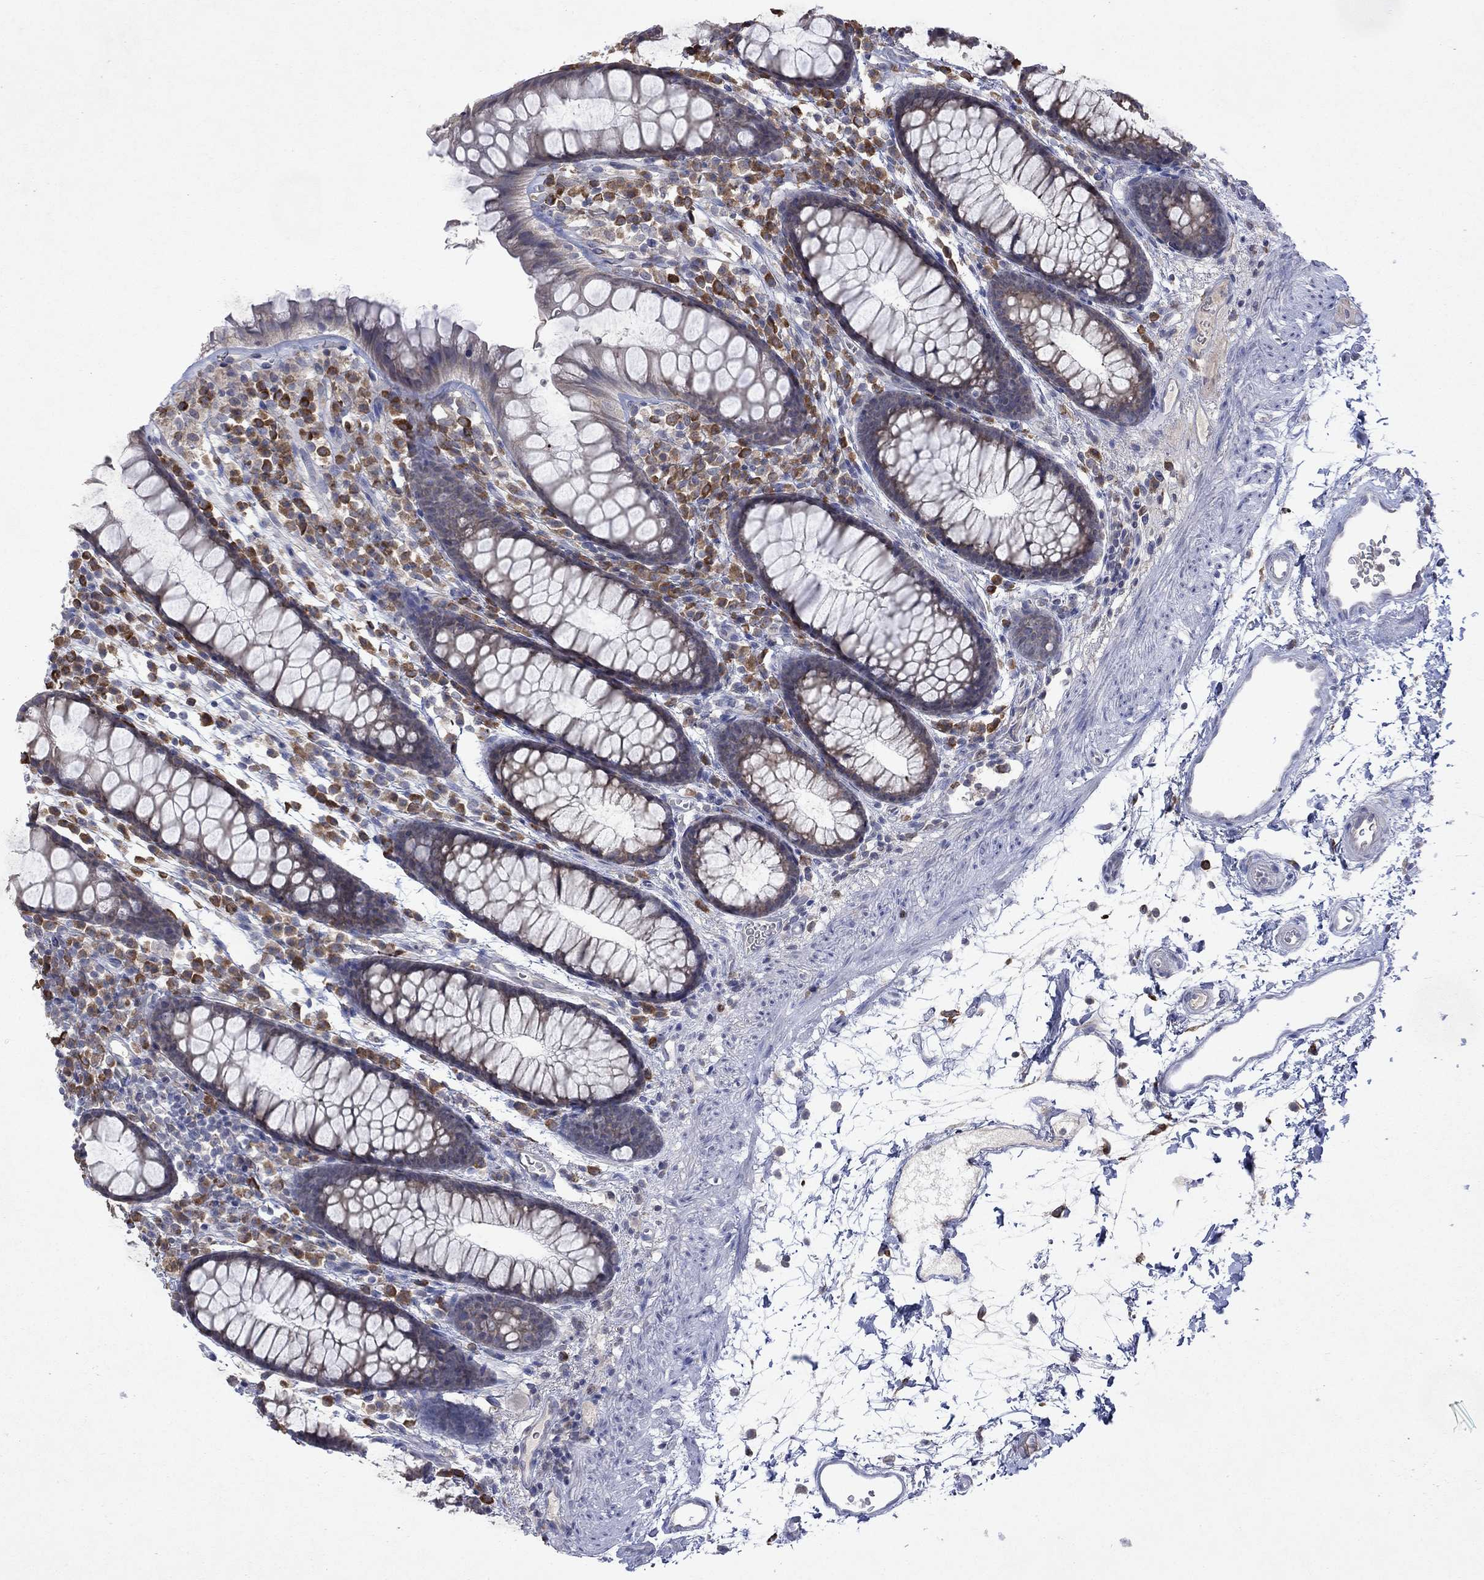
{"staining": {"intensity": "negative", "quantity": "none", "location": "none"}, "tissue": "colon", "cell_type": "Endothelial cells", "image_type": "normal", "snomed": [{"axis": "morphology", "description": "Normal tissue, NOS"}, {"axis": "topography", "description": "Colon"}], "caption": "Human colon stained for a protein using immunohistochemistry demonstrates no expression in endothelial cells.", "gene": "TMEM97", "patient": {"sex": "male", "age": 76}}